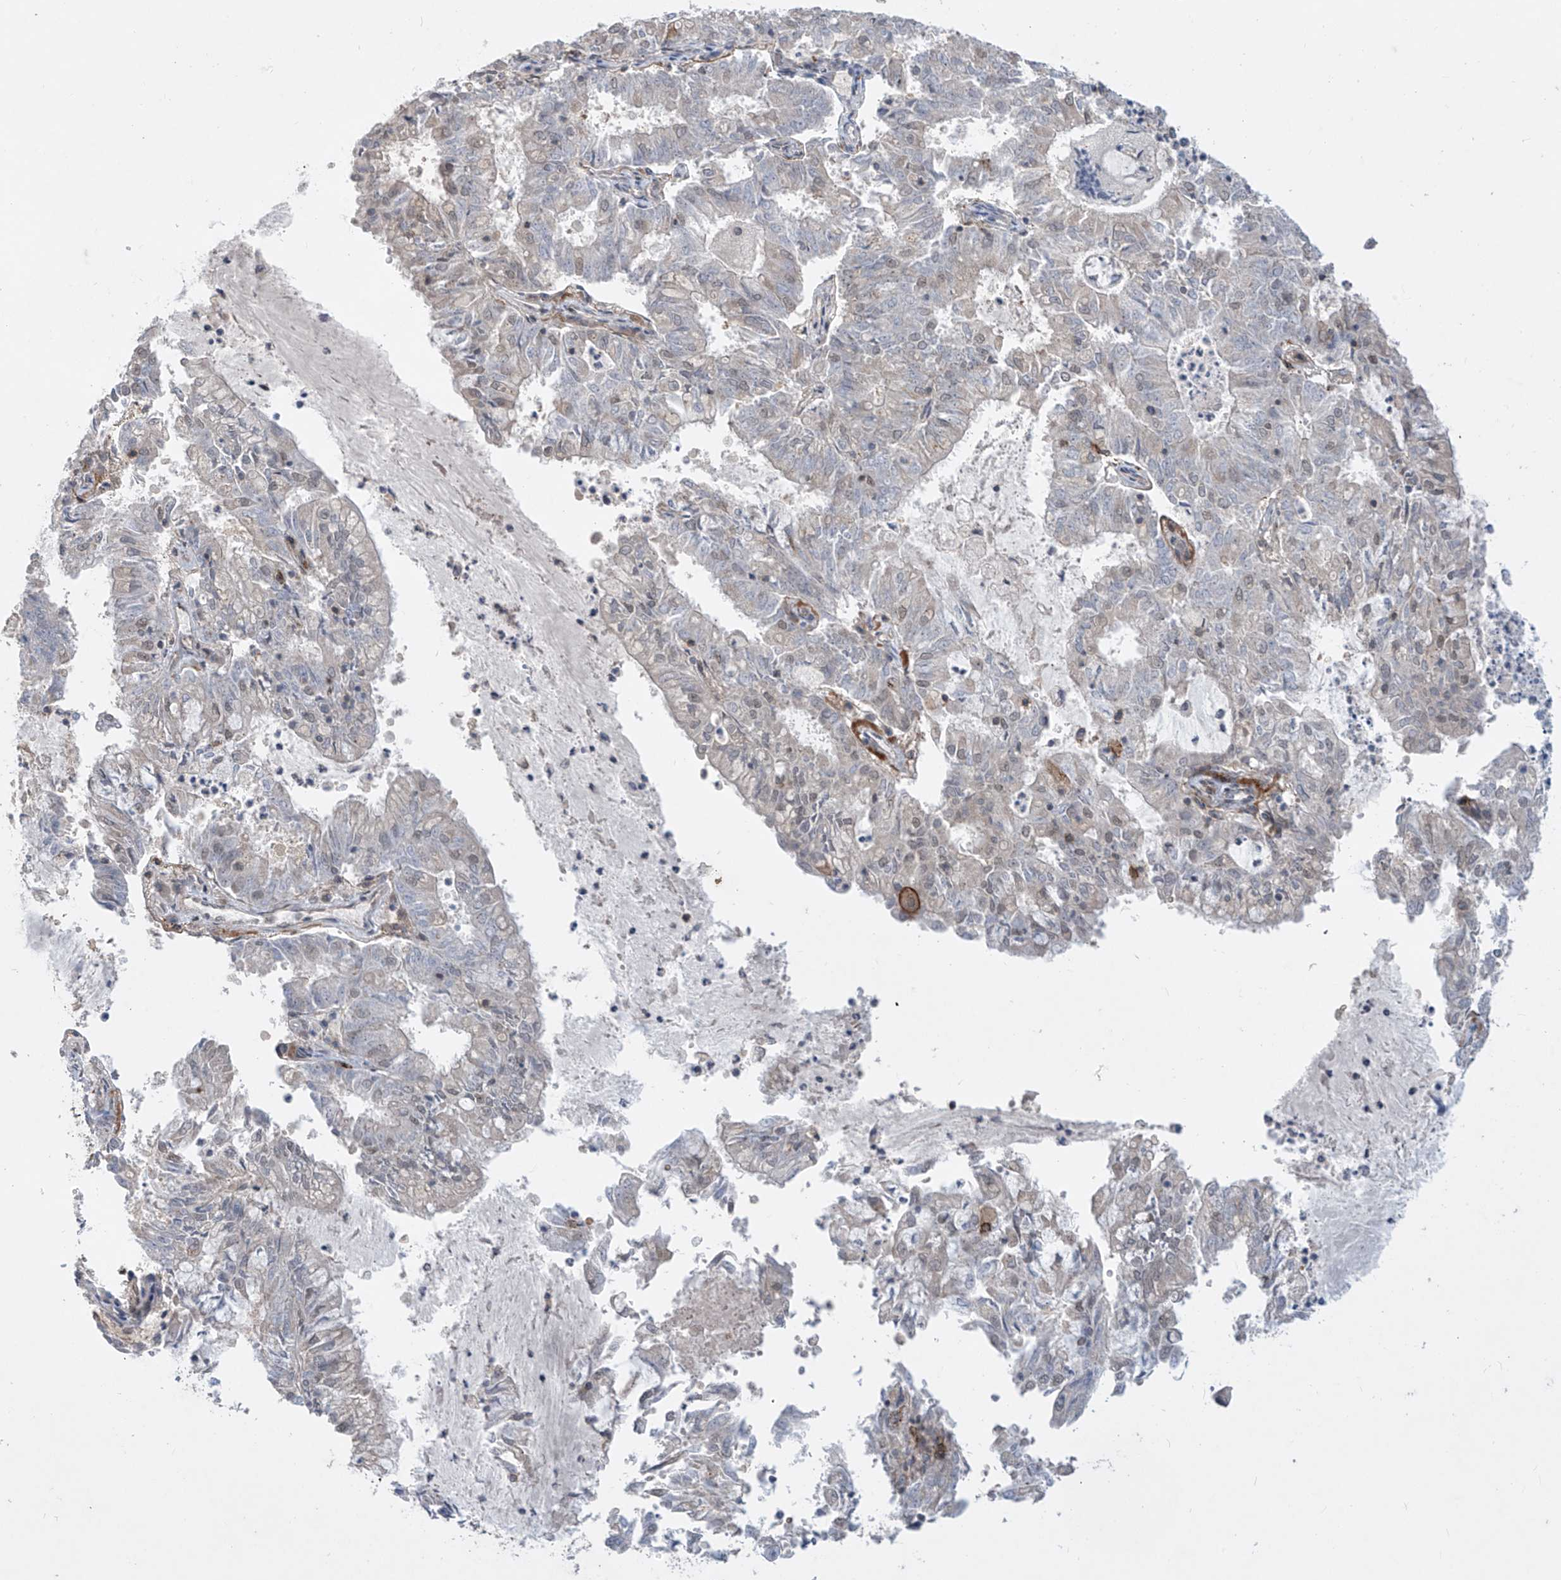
{"staining": {"intensity": "negative", "quantity": "none", "location": "none"}, "tissue": "endometrial cancer", "cell_type": "Tumor cells", "image_type": "cancer", "snomed": [{"axis": "morphology", "description": "Adenocarcinoma, NOS"}, {"axis": "topography", "description": "Endometrium"}], "caption": "Immunohistochemistry photomicrograph of neoplastic tissue: human endometrial cancer stained with DAB reveals no significant protein positivity in tumor cells. (DAB immunohistochemistry visualized using brightfield microscopy, high magnification).", "gene": "LAGE3", "patient": {"sex": "female", "age": 57}}